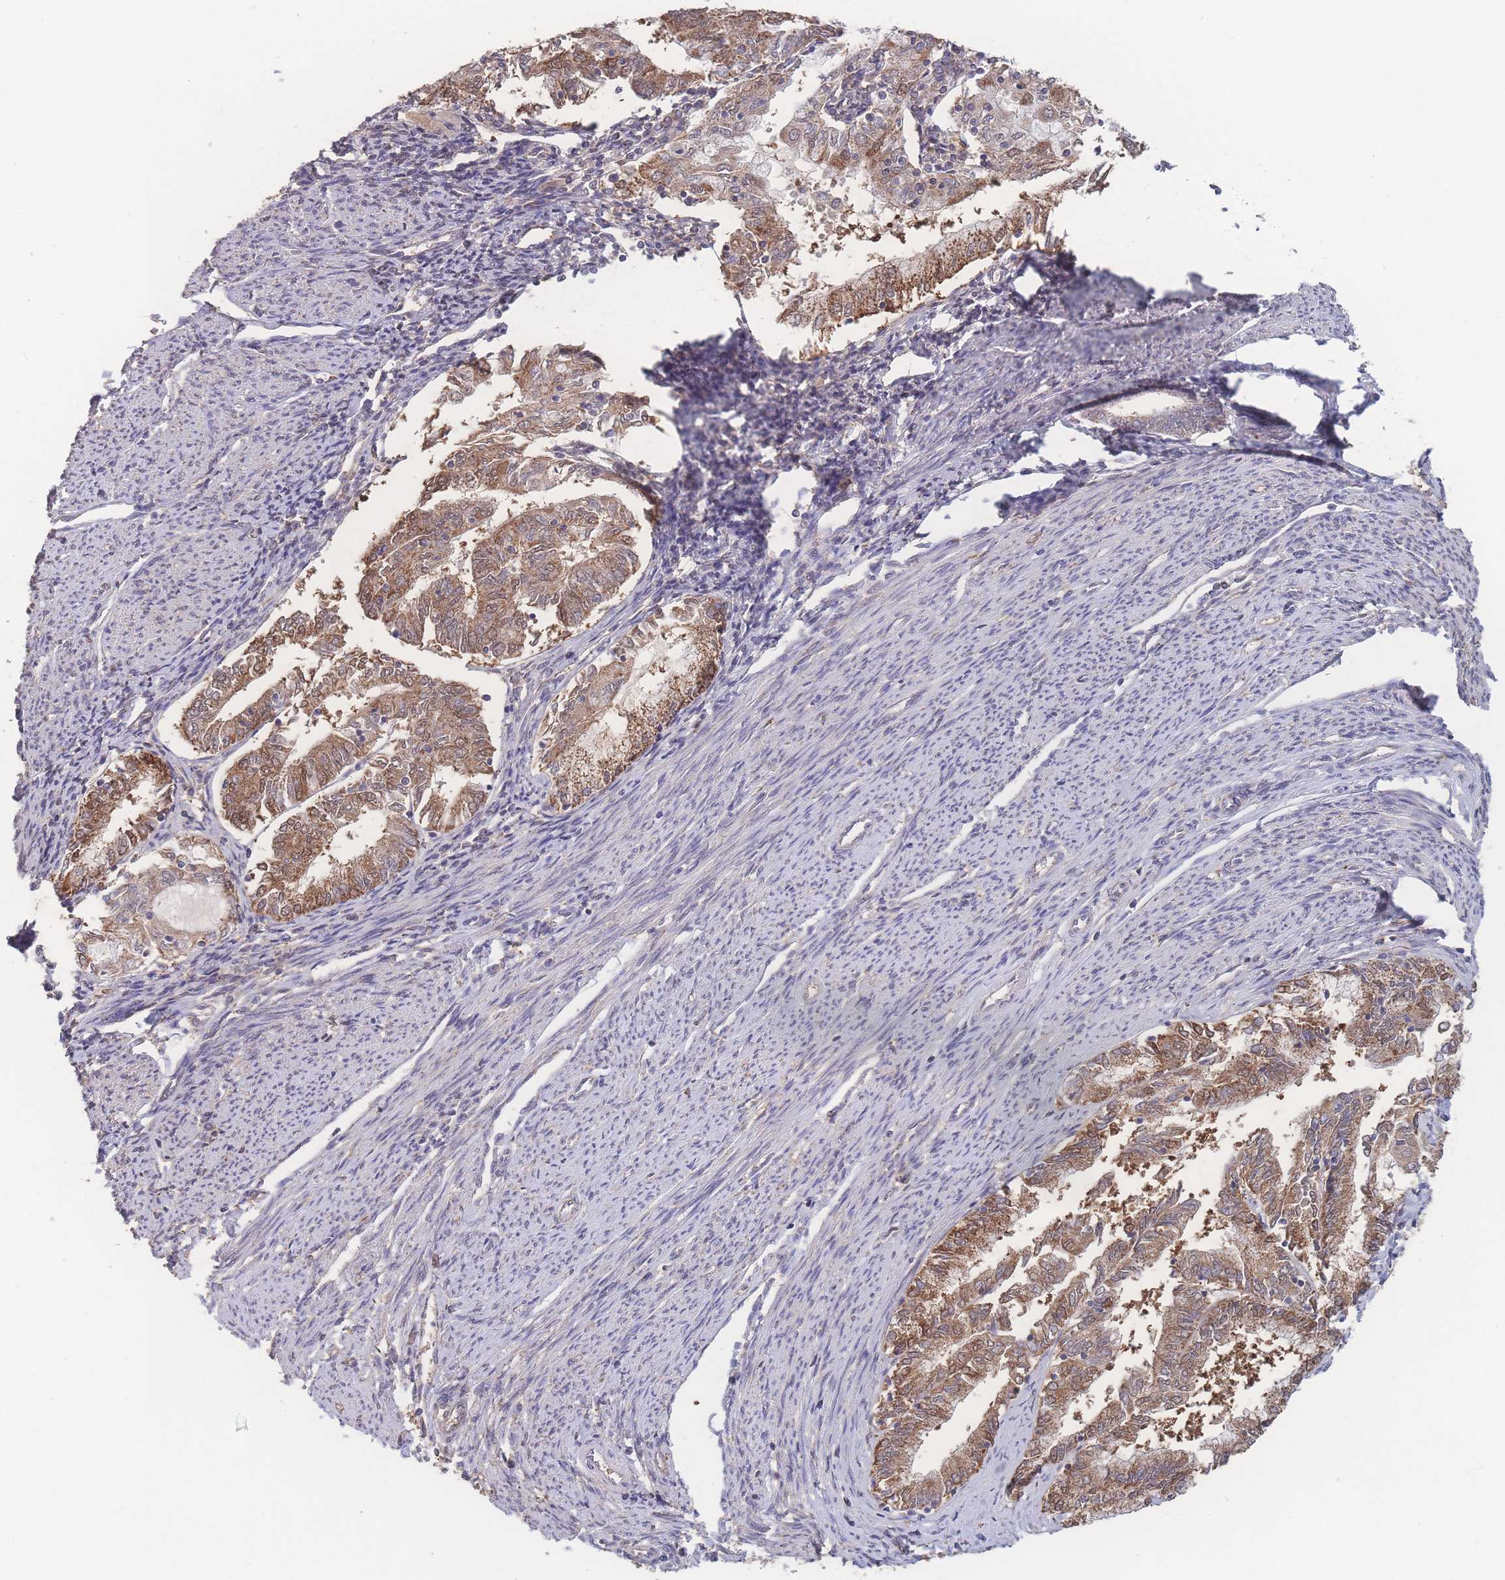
{"staining": {"intensity": "moderate", "quantity": ">75%", "location": "cytoplasmic/membranous"}, "tissue": "endometrial cancer", "cell_type": "Tumor cells", "image_type": "cancer", "snomed": [{"axis": "morphology", "description": "Adenocarcinoma, NOS"}, {"axis": "topography", "description": "Endometrium"}], "caption": "The histopathology image reveals a brown stain indicating the presence of a protein in the cytoplasmic/membranous of tumor cells in endometrial cancer (adenocarcinoma).", "gene": "GIPR", "patient": {"sex": "female", "age": 79}}